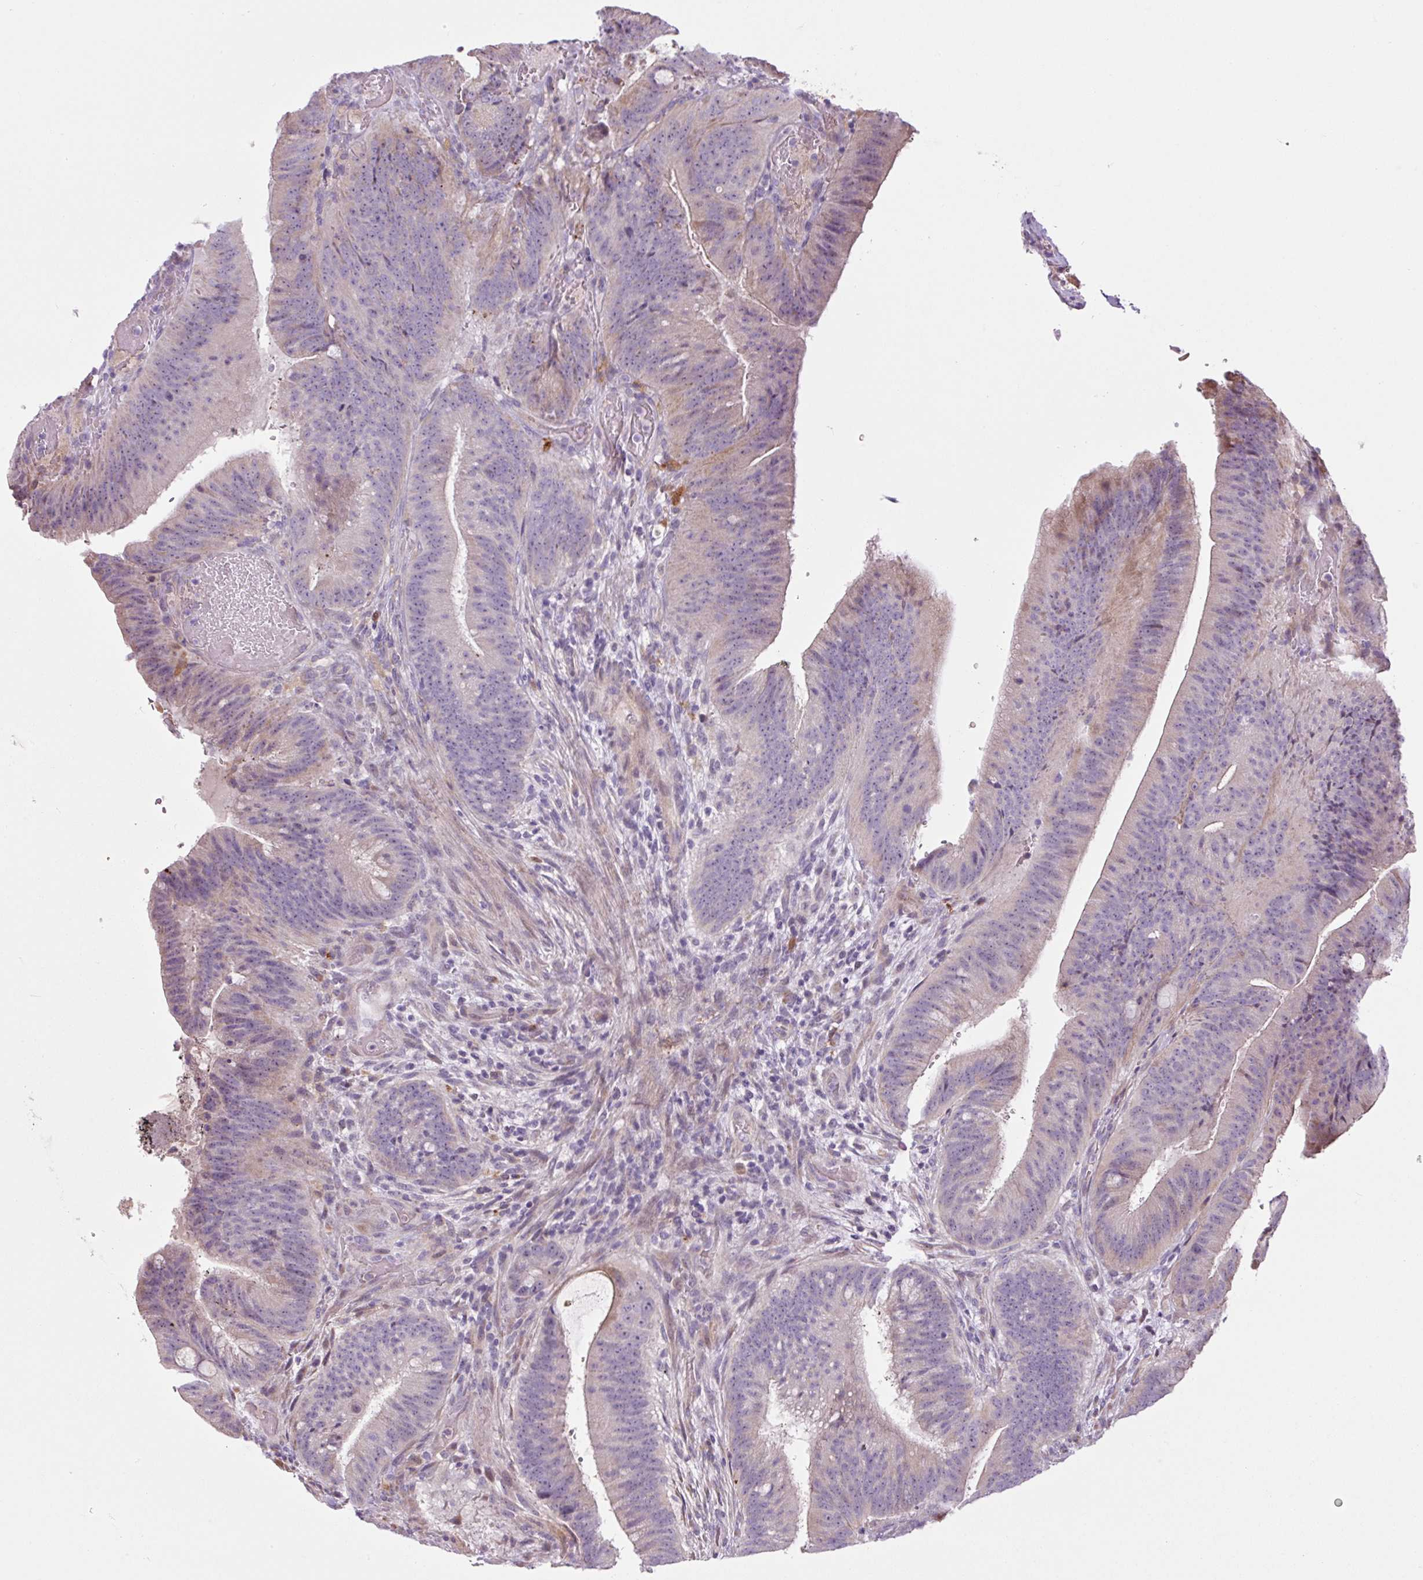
{"staining": {"intensity": "weak", "quantity": "<25%", "location": "cytoplasmic/membranous"}, "tissue": "colorectal cancer", "cell_type": "Tumor cells", "image_type": "cancer", "snomed": [{"axis": "morphology", "description": "Adenocarcinoma, NOS"}, {"axis": "topography", "description": "Colon"}], "caption": "This is an IHC image of human adenocarcinoma (colorectal). There is no staining in tumor cells.", "gene": "FUT10", "patient": {"sex": "female", "age": 43}}